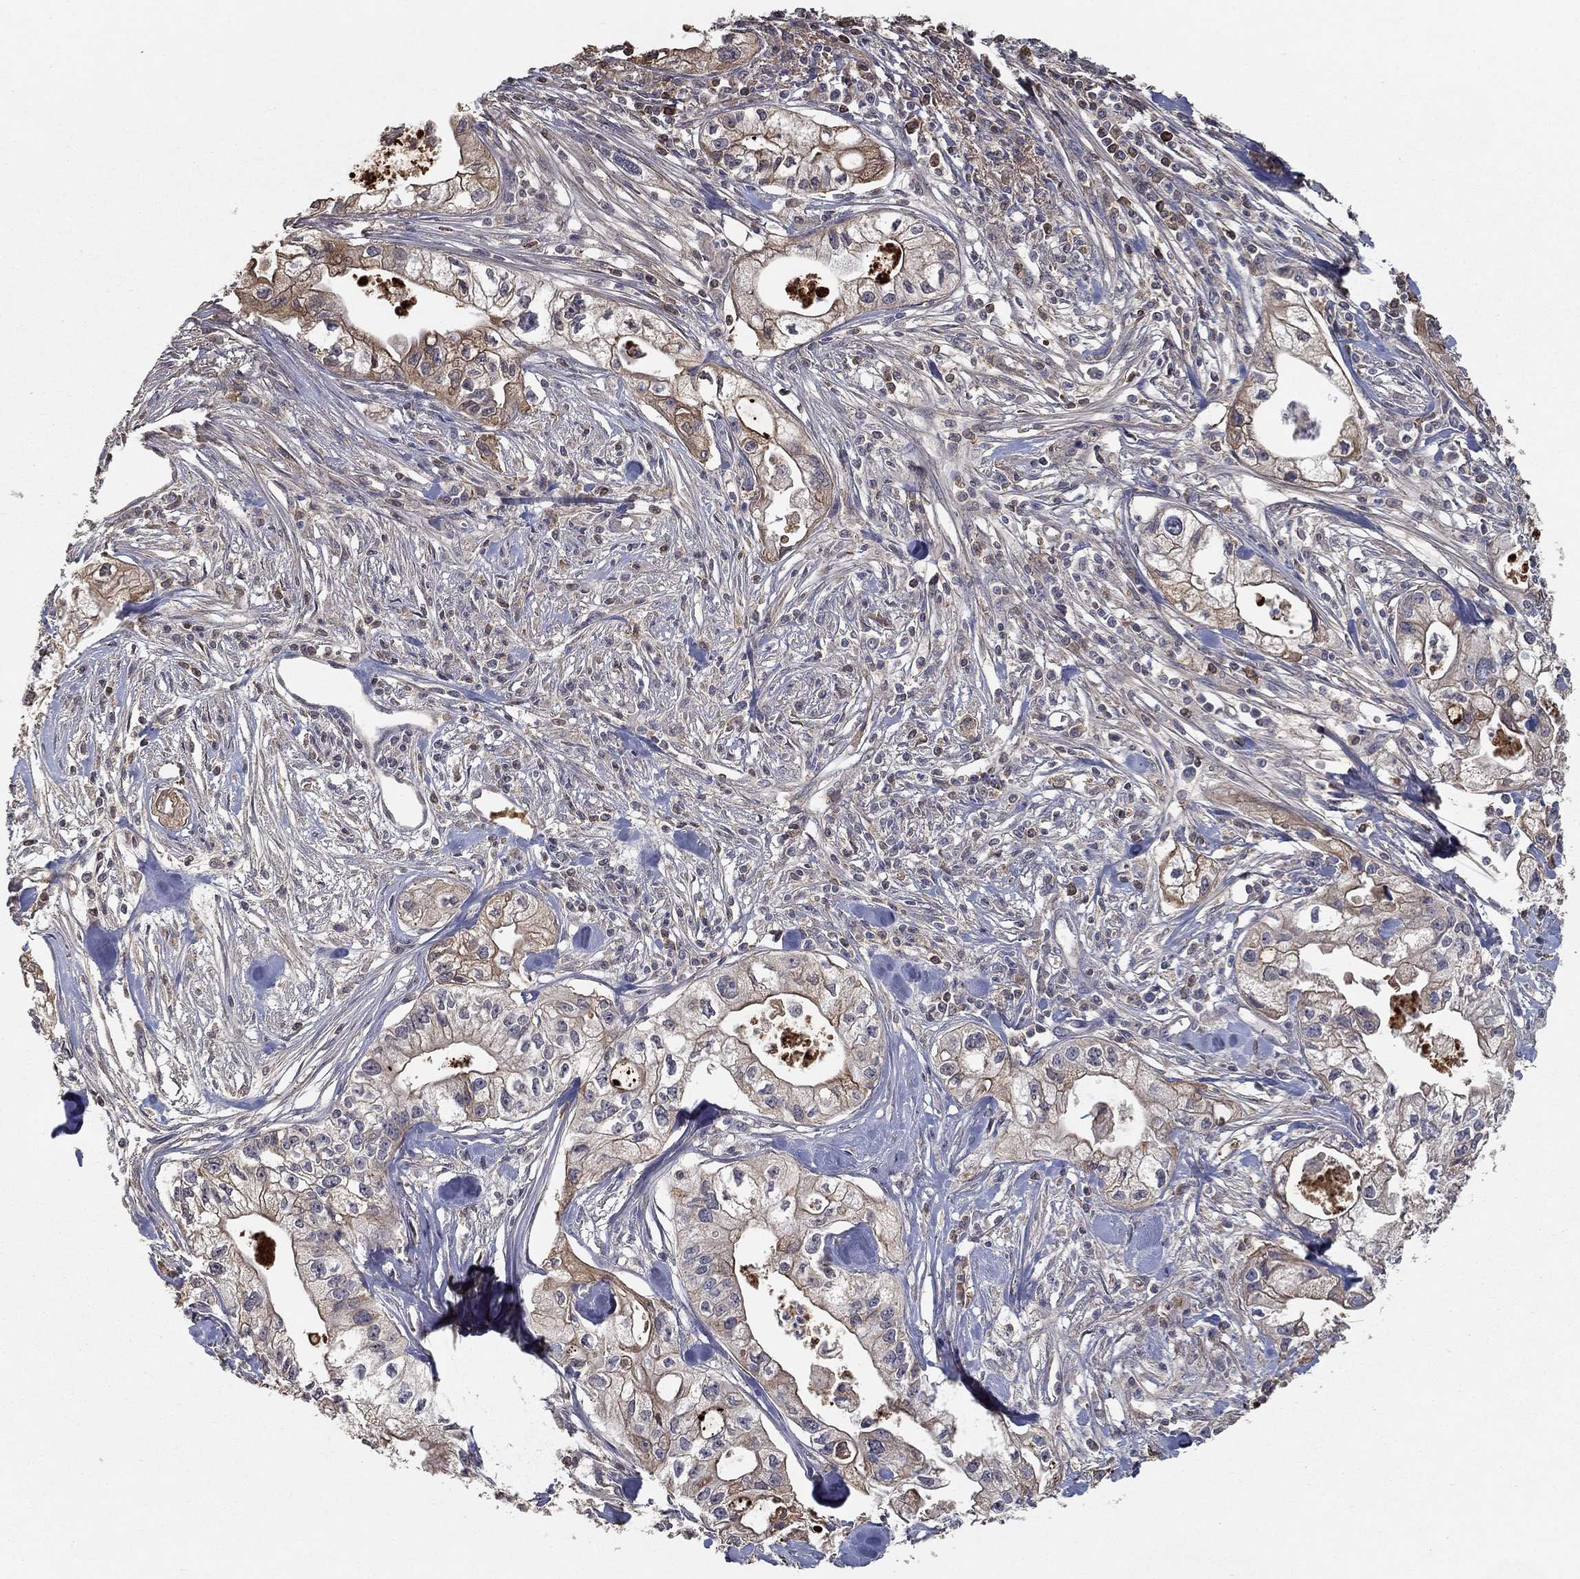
{"staining": {"intensity": "moderate", "quantity": "<25%", "location": "cytoplasmic/membranous"}, "tissue": "pancreatic cancer", "cell_type": "Tumor cells", "image_type": "cancer", "snomed": [{"axis": "morphology", "description": "Adenocarcinoma, NOS"}, {"axis": "topography", "description": "Pancreas"}], "caption": "Immunohistochemistry (IHC) photomicrograph of neoplastic tissue: human pancreatic cancer (adenocarcinoma) stained using IHC exhibits low levels of moderate protein expression localized specifically in the cytoplasmic/membranous of tumor cells, appearing as a cytoplasmic/membranous brown color.", "gene": "IL10", "patient": {"sex": "male", "age": 70}}